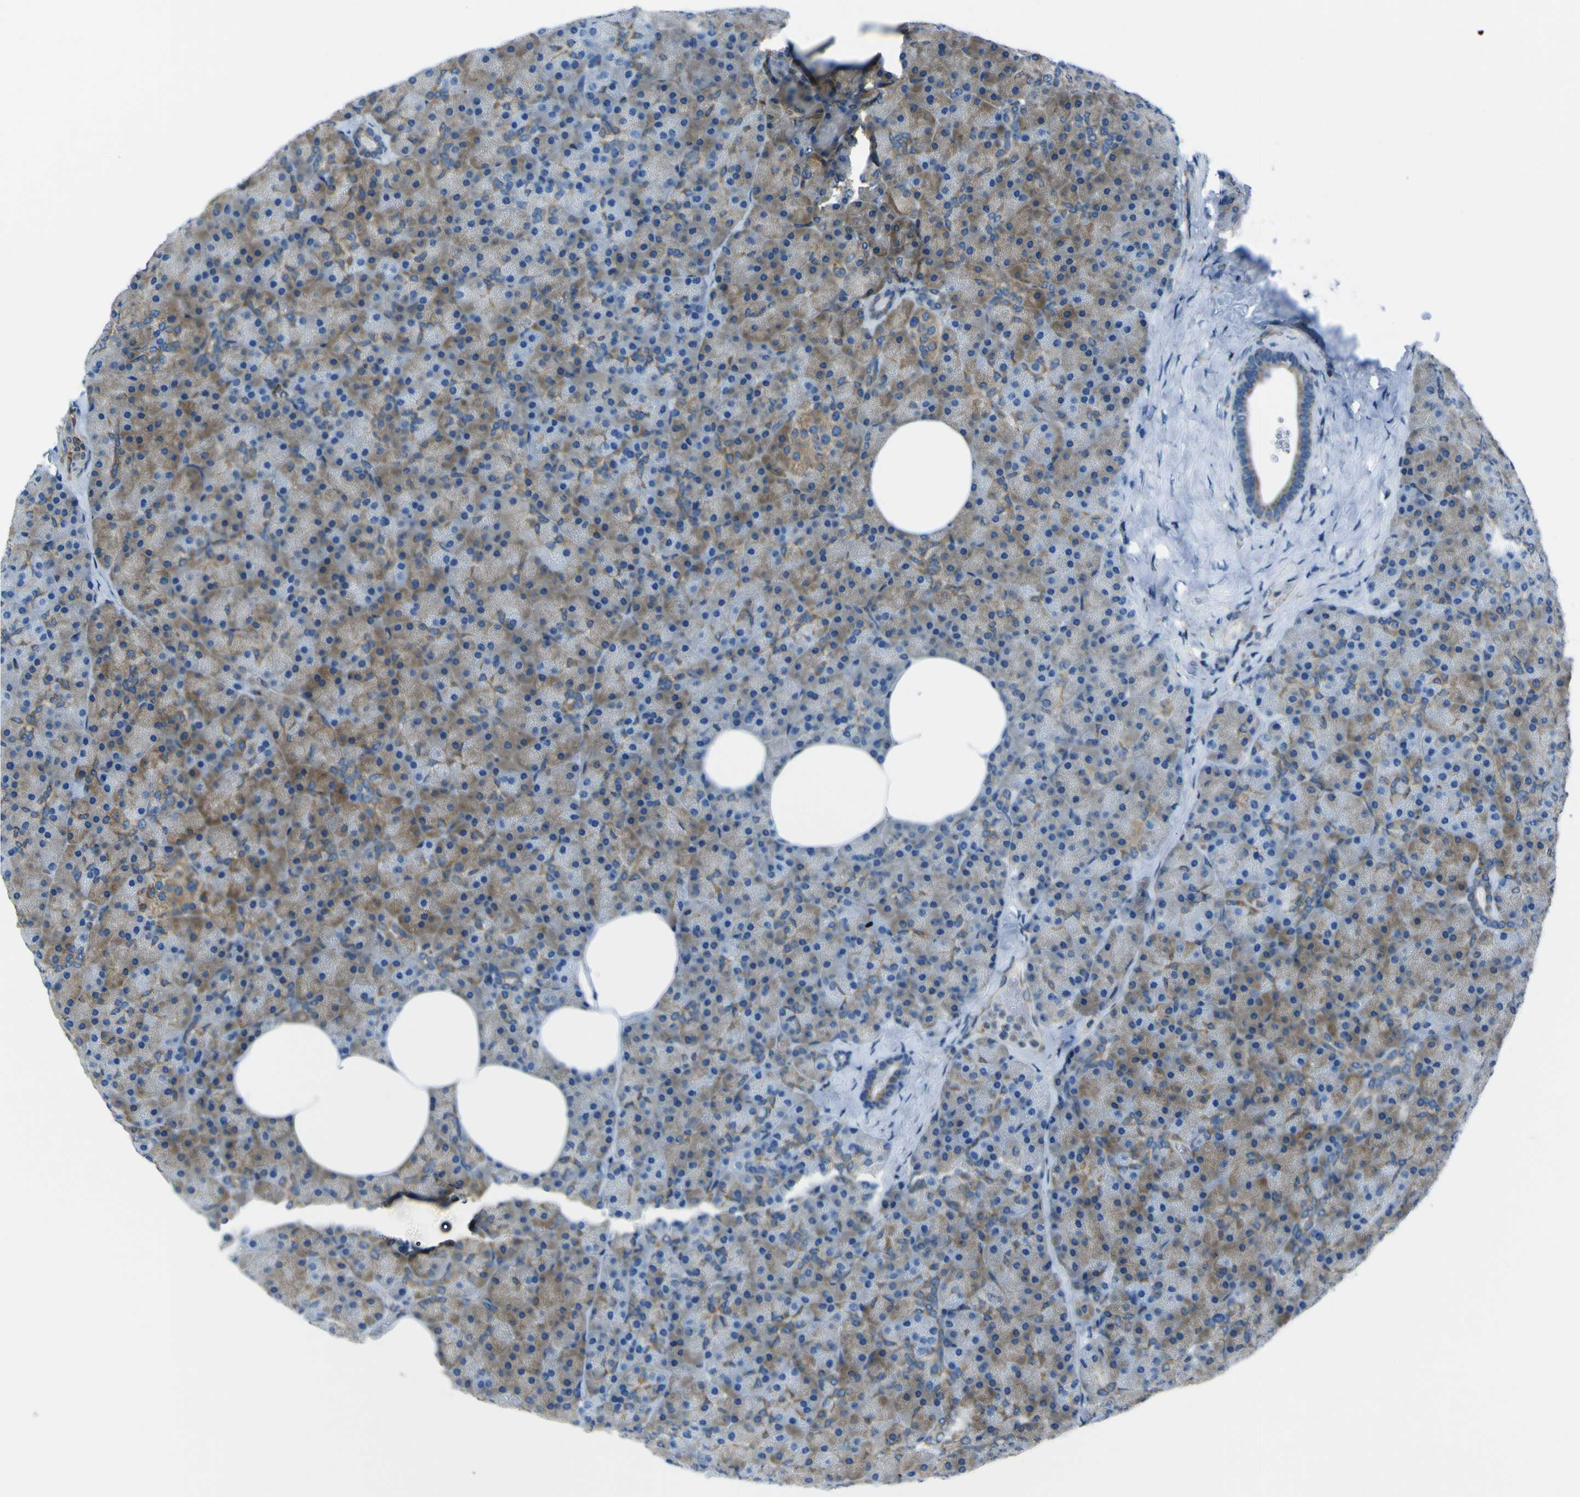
{"staining": {"intensity": "moderate", "quantity": "25%-75%", "location": "cytoplasmic/membranous"}, "tissue": "pancreas", "cell_type": "Exocrine glandular cells", "image_type": "normal", "snomed": [{"axis": "morphology", "description": "Normal tissue, NOS"}, {"axis": "topography", "description": "Pancreas"}], "caption": "Protein positivity by immunohistochemistry (IHC) displays moderate cytoplasmic/membranous expression in about 25%-75% of exocrine glandular cells in unremarkable pancreas. The staining was performed using DAB (3,3'-diaminobenzidine) to visualize the protein expression in brown, while the nuclei were stained in blue with hematoxylin (Magnification: 20x).", "gene": "STIM1", "patient": {"sex": "female", "age": 35}}